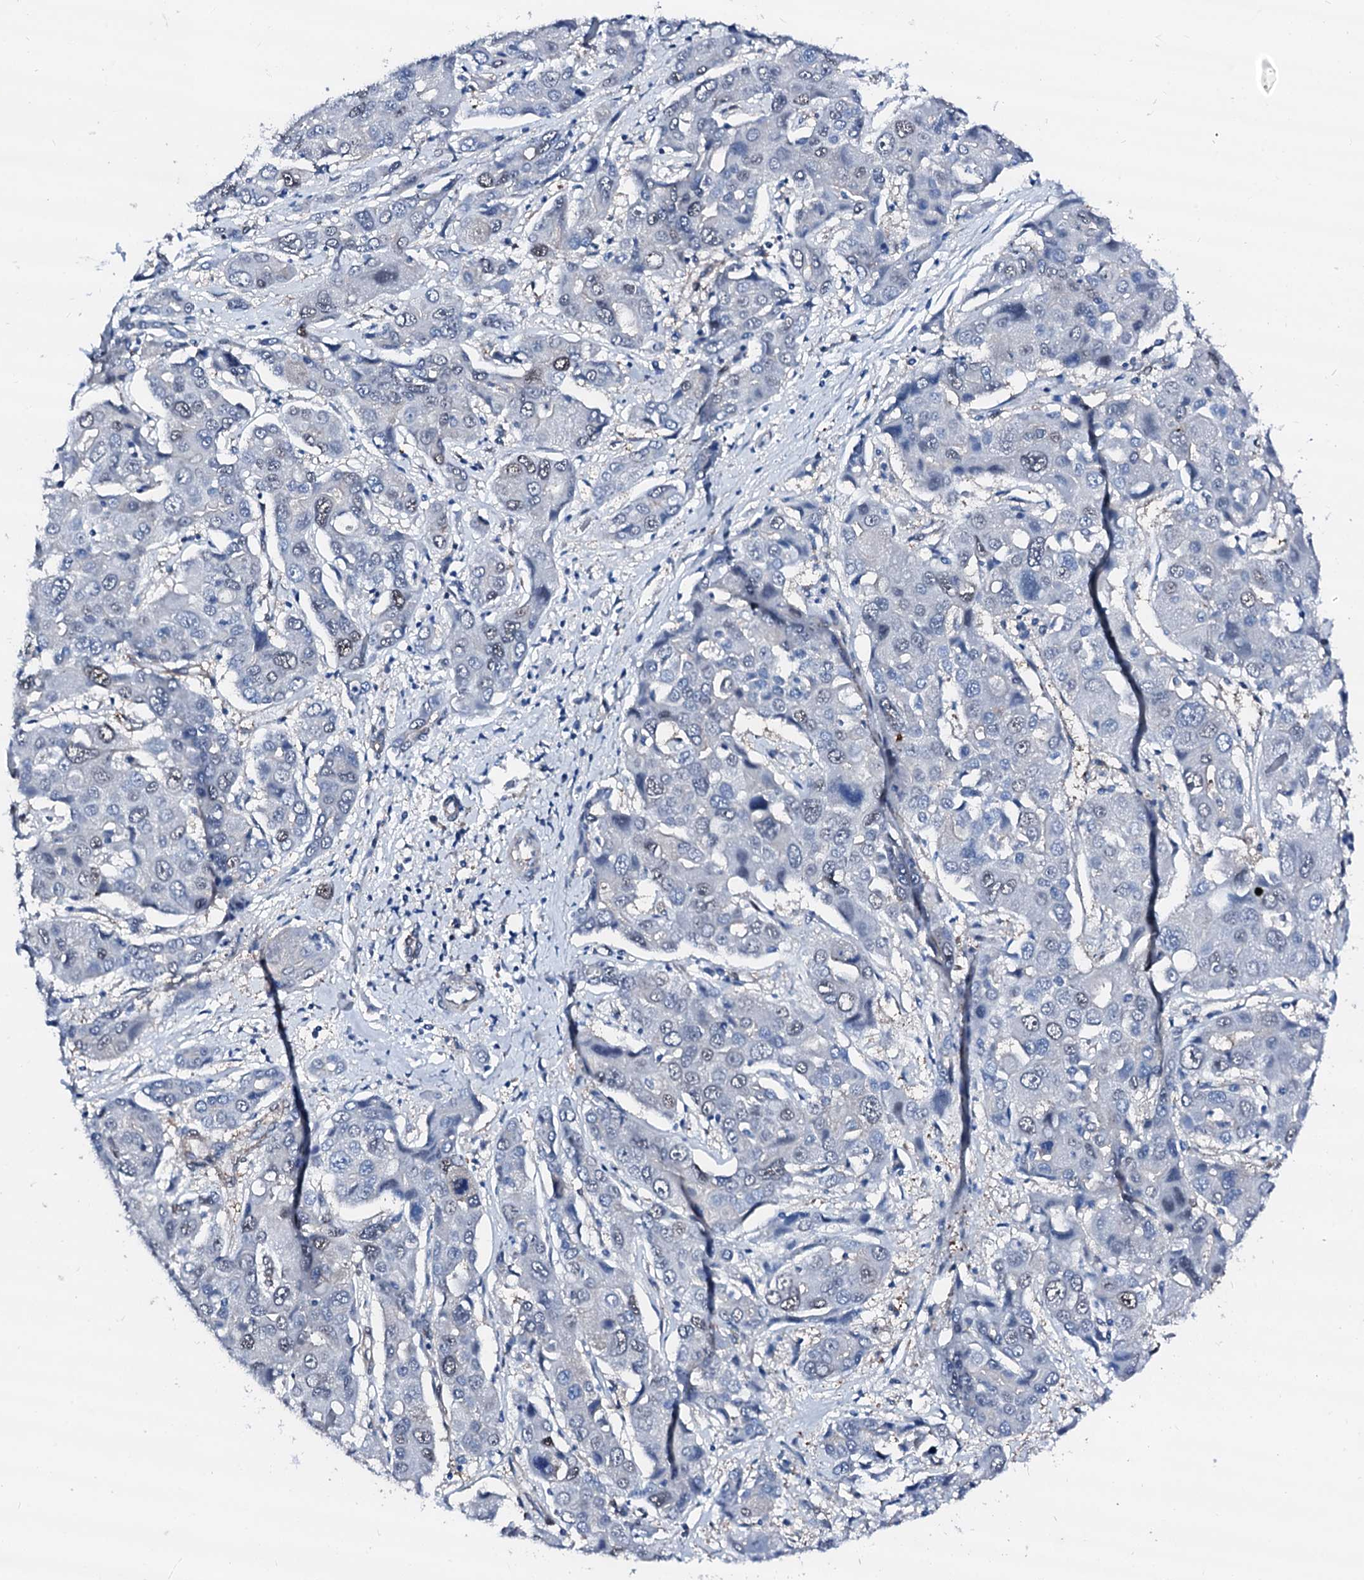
{"staining": {"intensity": "weak", "quantity": "<25%", "location": "nuclear"}, "tissue": "liver cancer", "cell_type": "Tumor cells", "image_type": "cancer", "snomed": [{"axis": "morphology", "description": "Cholangiocarcinoma"}, {"axis": "topography", "description": "Liver"}], "caption": "The immunohistochemistry (IHC) image has no significant staining in tumor cells of liver cholangiocarcinoma tissue.", "gene": "CSN2", "patient": {"sex": "male", "age": 67}}